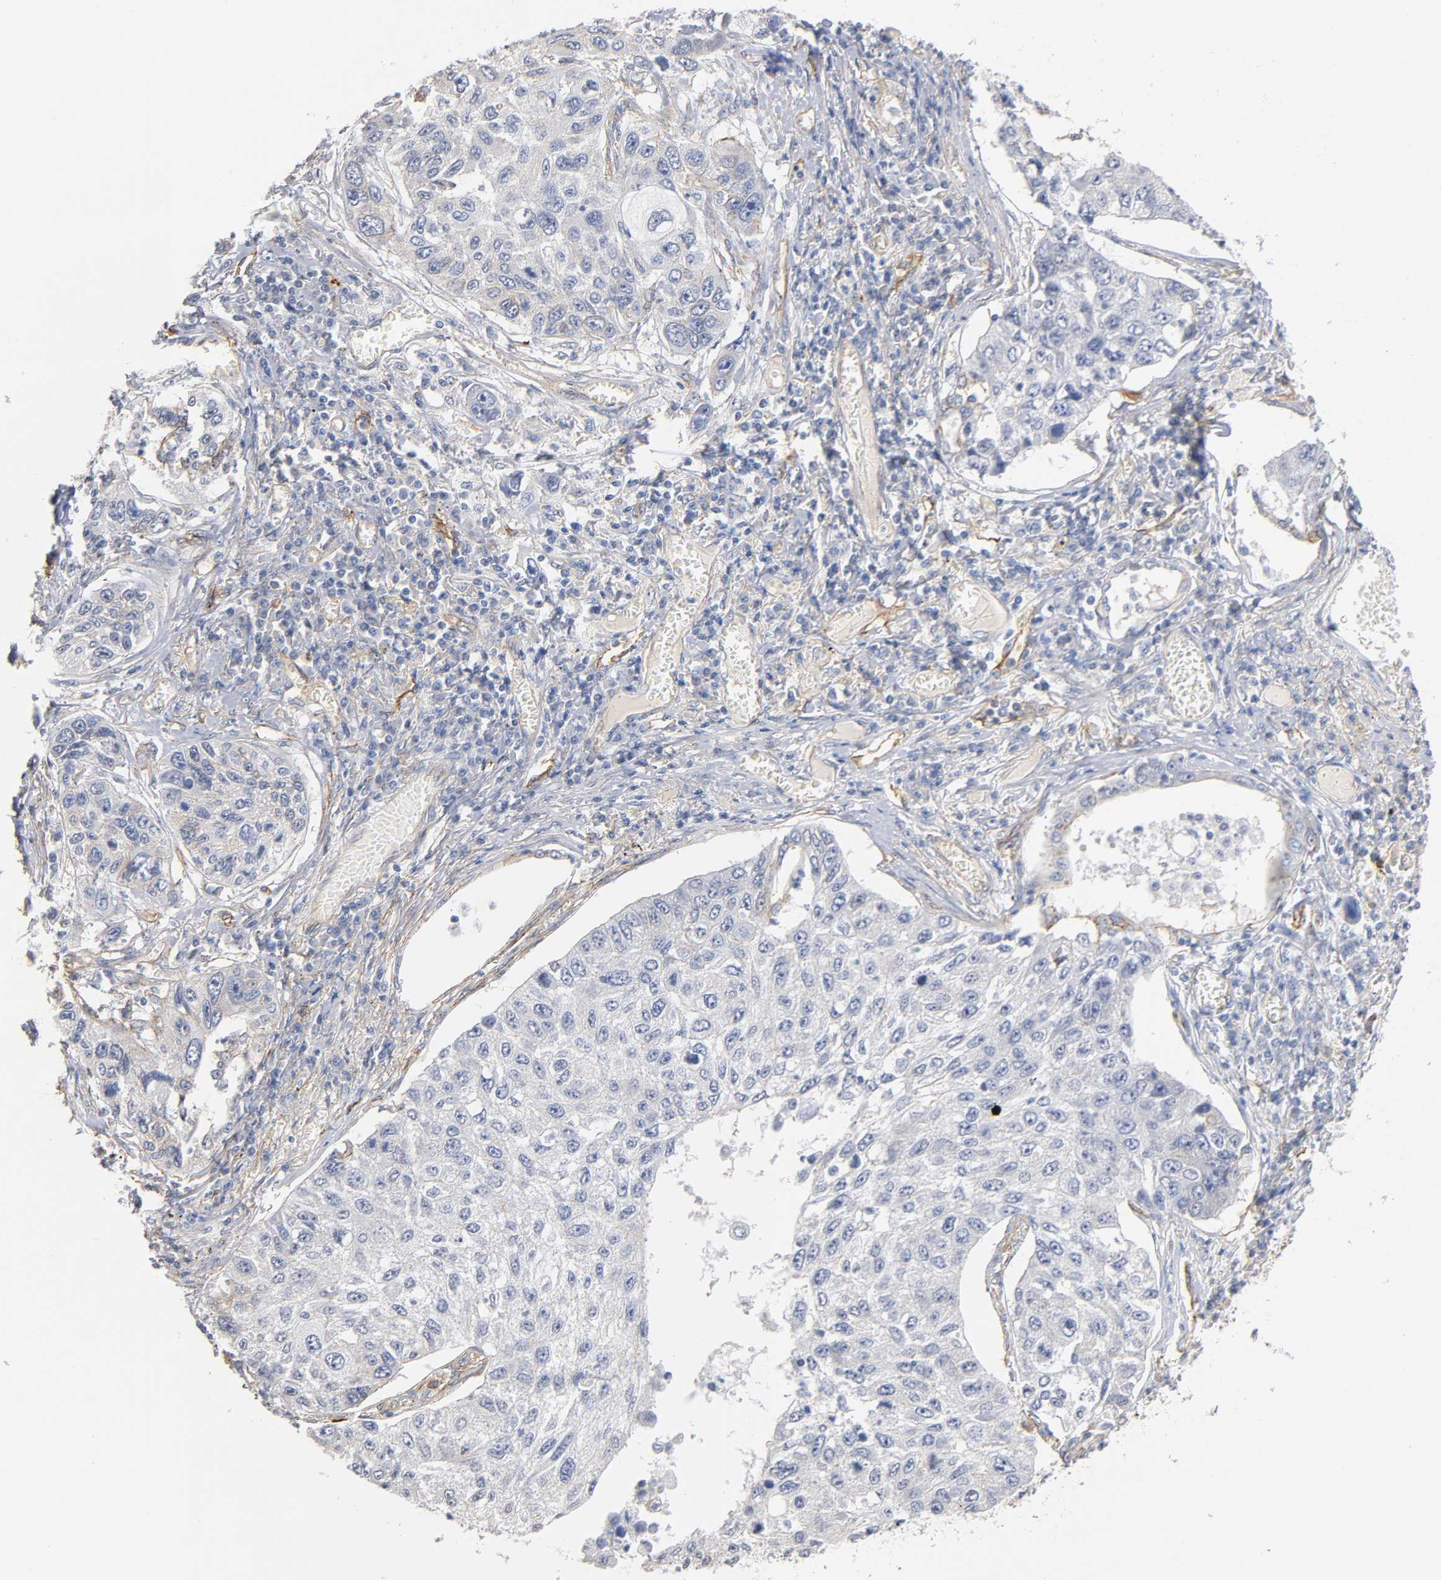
{"staining": {"intensity": "negative", "quantity": "none", "location": "none"}, "tissue": "lung cancer", "cell_type": "Tumor cells", "image_type": "cancer", "snomed": [{"axis": "morphology", "description": "Squamous cell carcinoma, NOS"}, {"axis": "topography", "description": "Lung"}], "caption": "High power microscopy histopathology image of an immunohistochemistry image of squamous cell carcinoma (lung), revealing no significant expression in tumor cells.", "gene": "SPTAN1", "patient": {"sex": "male", "age": 71}}